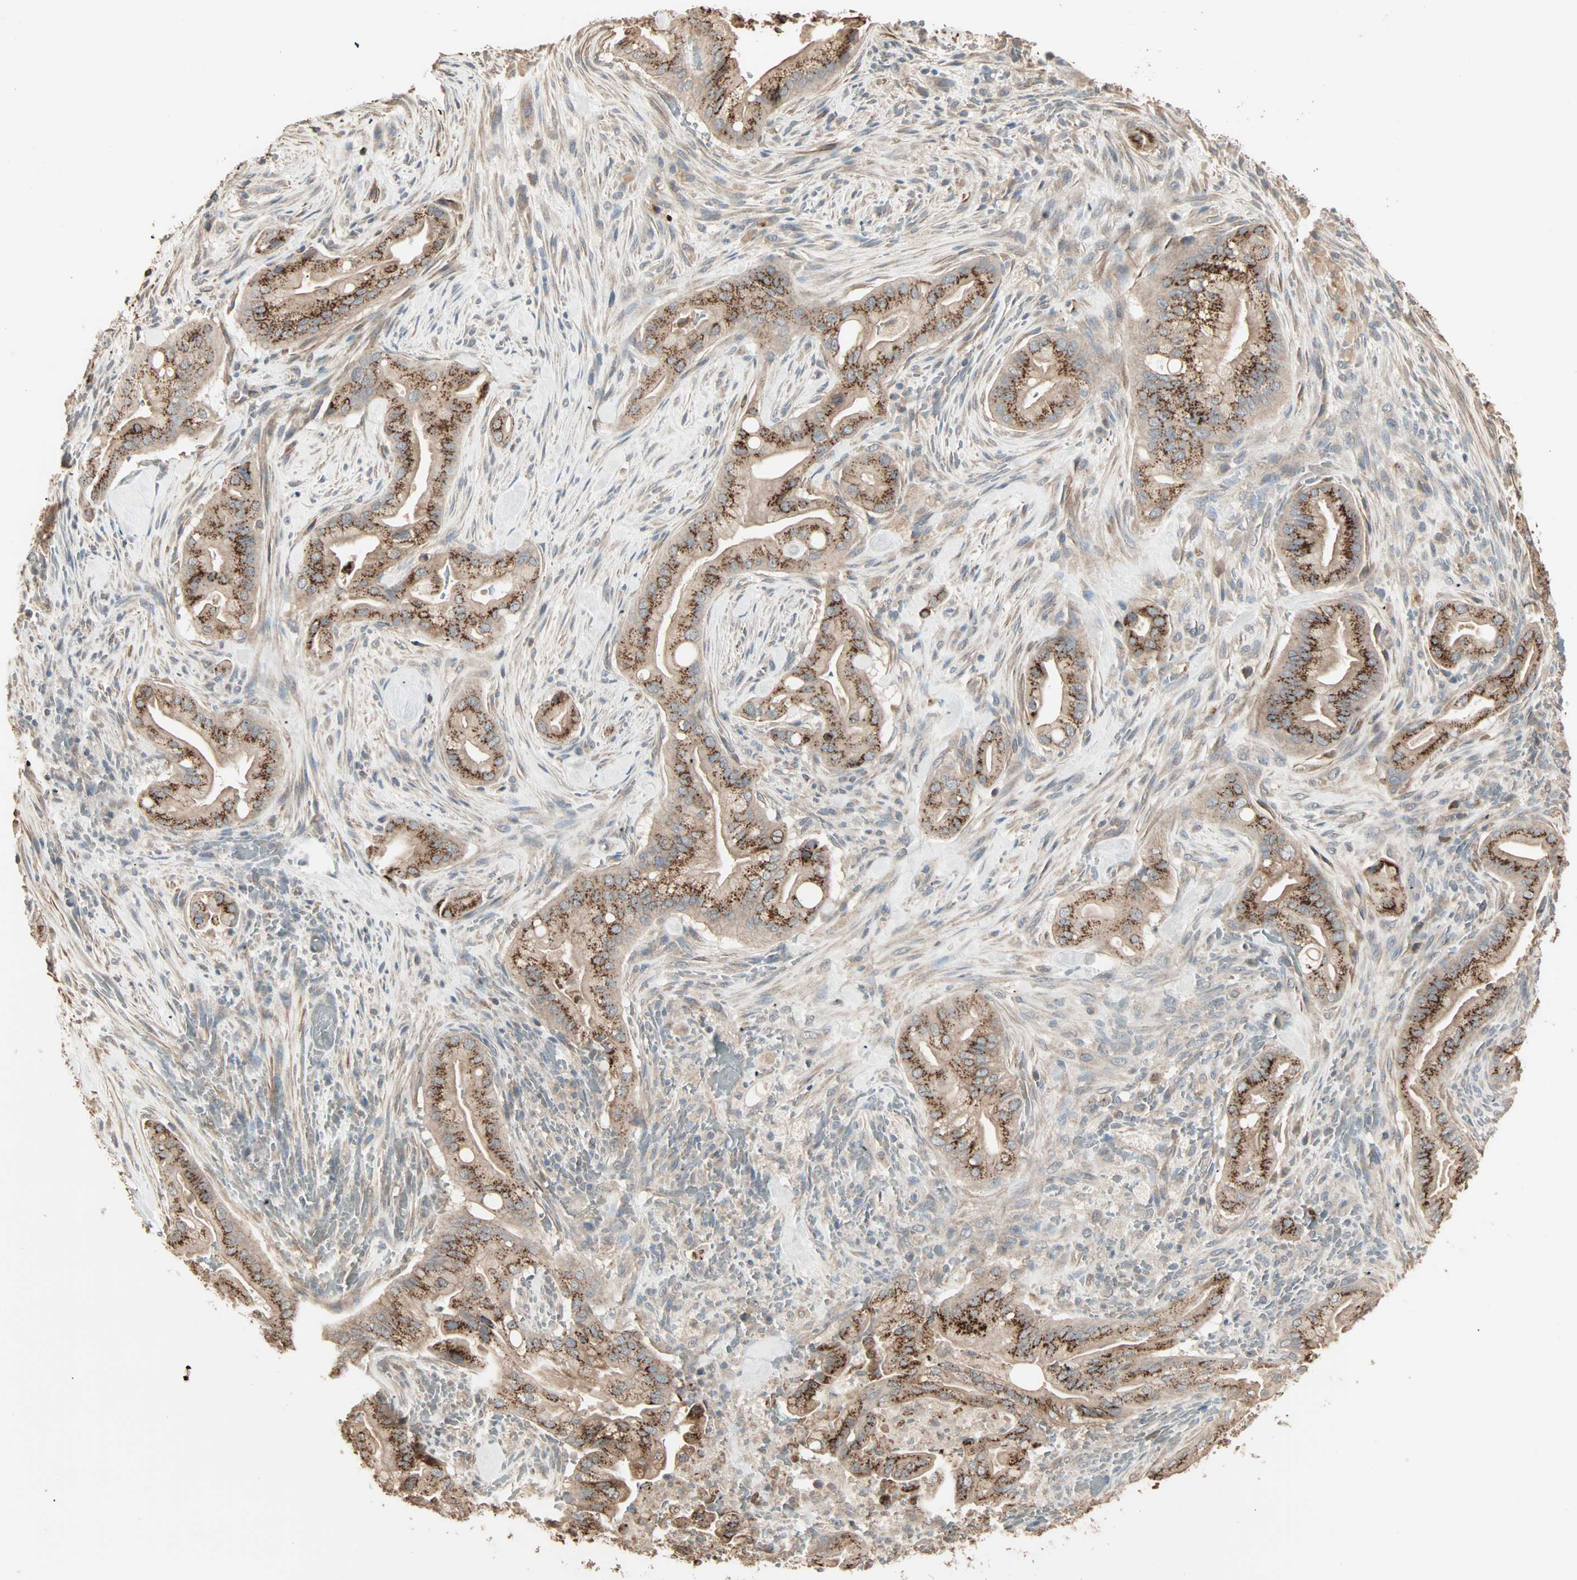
{"staining": {"intensity": "strong", "quantity": ">75%", "location": "cytoplasmic/membranous"}, "tissue": "liver cancer", "cell_type": "Tumor cells", "image_type": "cancer", "snomed": [{"axis": "morphology", "description": "Cholangiocarcinoma"}, {"axis": "topography", "description": "Liver"}], "caption": "Tumor cells display high levels of strong cytoplasmic/membranous expression in about >75% of cells in human cholangiocarcinoma (liver).", "gene": "GALNT3", "patient": {"sex": "female", "age": 68}}